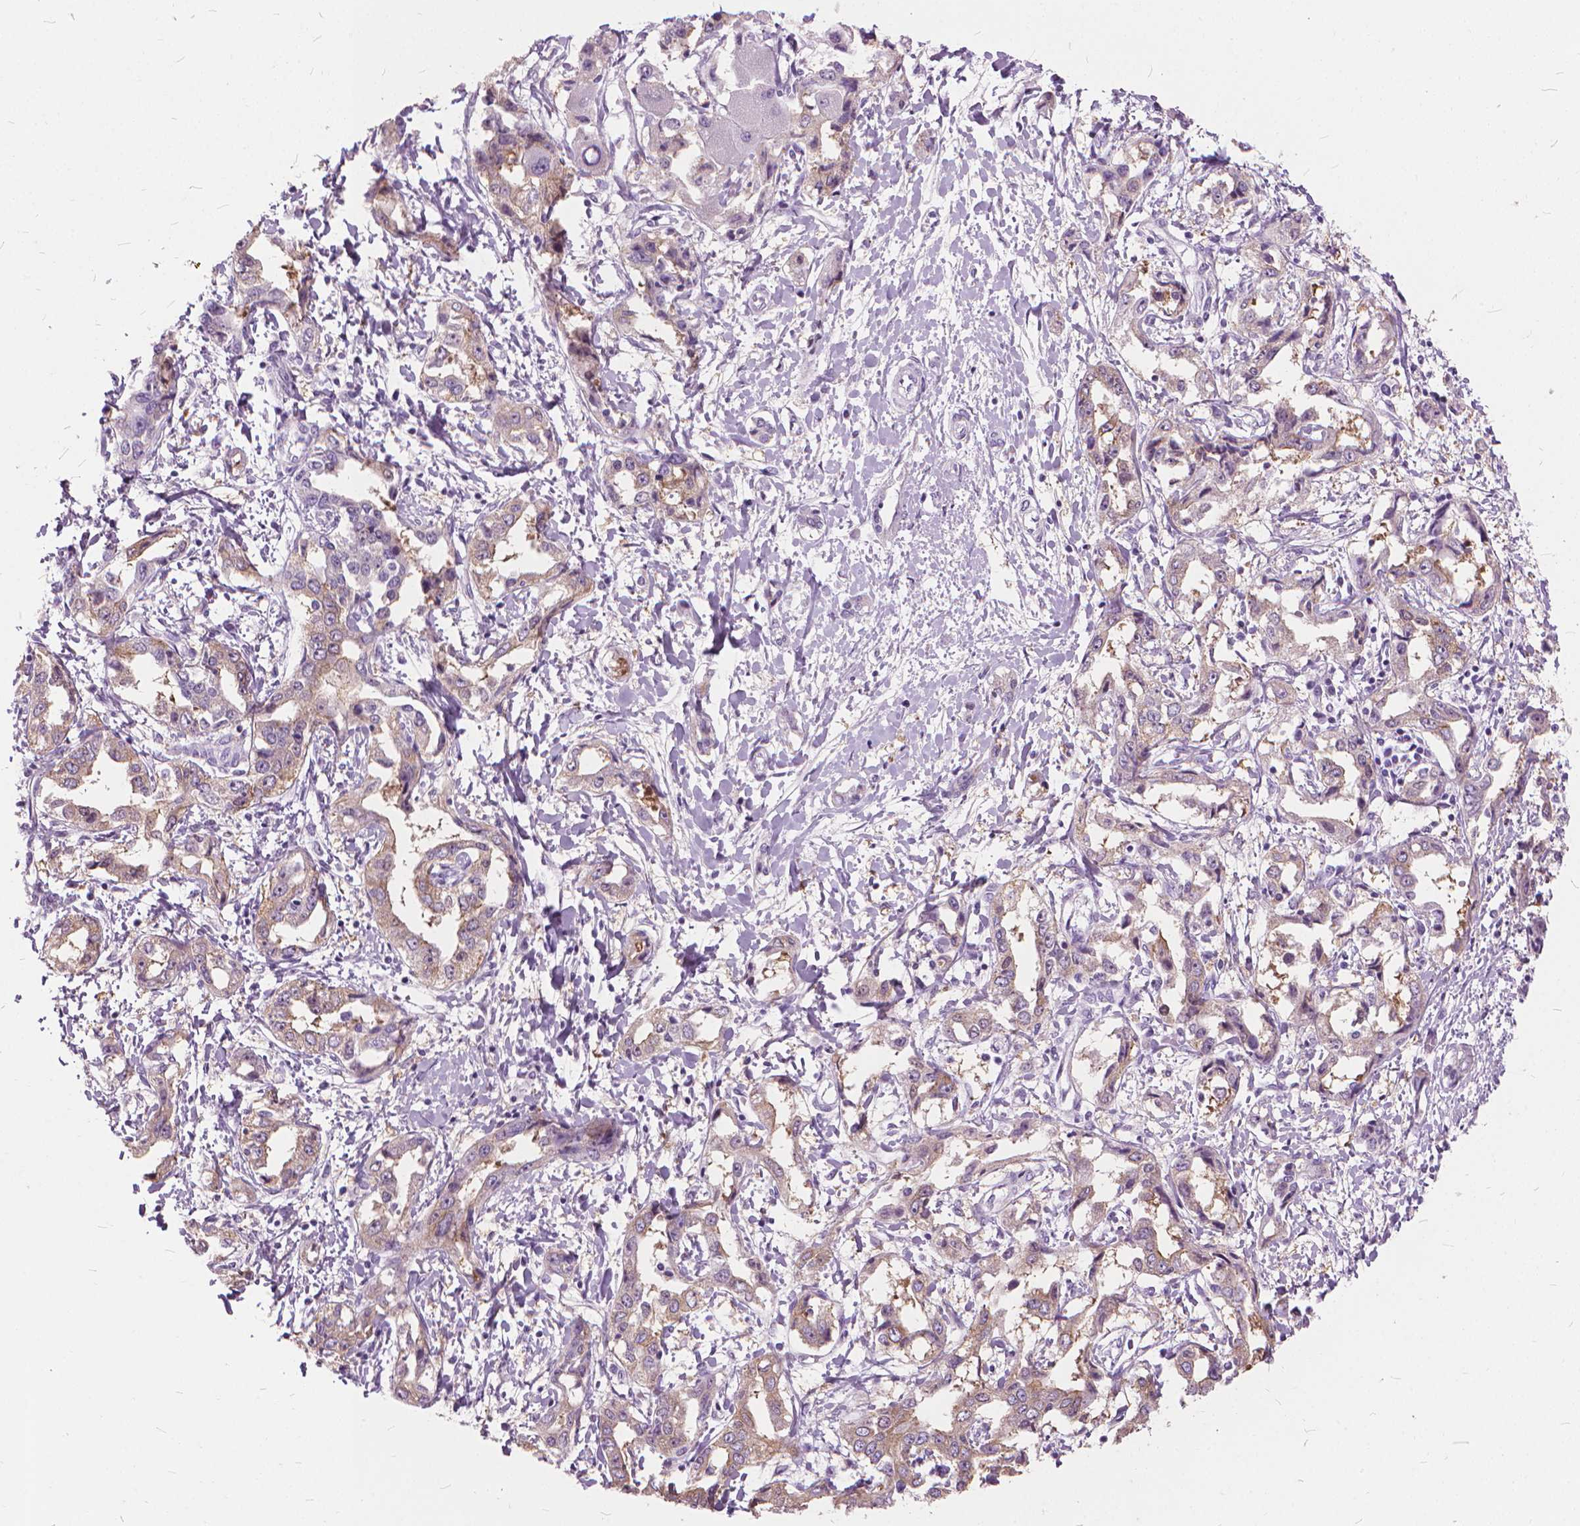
{"staining": {"intensity": "weak", "quantity": ">75%", "location": "cytoplasmic/membranous"}, "tissue": "liver cancer", "cell_type": "Tumor cells", "image_type": "cancer", "snomed": [{"axis": "morphology", "description": "Cholangiocarcinoma"}, {"axis": "topography", "description": "Liver"}], "caption": "This image shows liver cancer (cholangiocarcinoma) stained with immunohistochemistry (IHC) to label a protein in brown. The cytoplasmic/membranous of tumor cells show weak positivity for the protein. Nuclei are counter-stained blue.", "gene": "DNM1", "patient": {"sex": "male", "age": 59}}